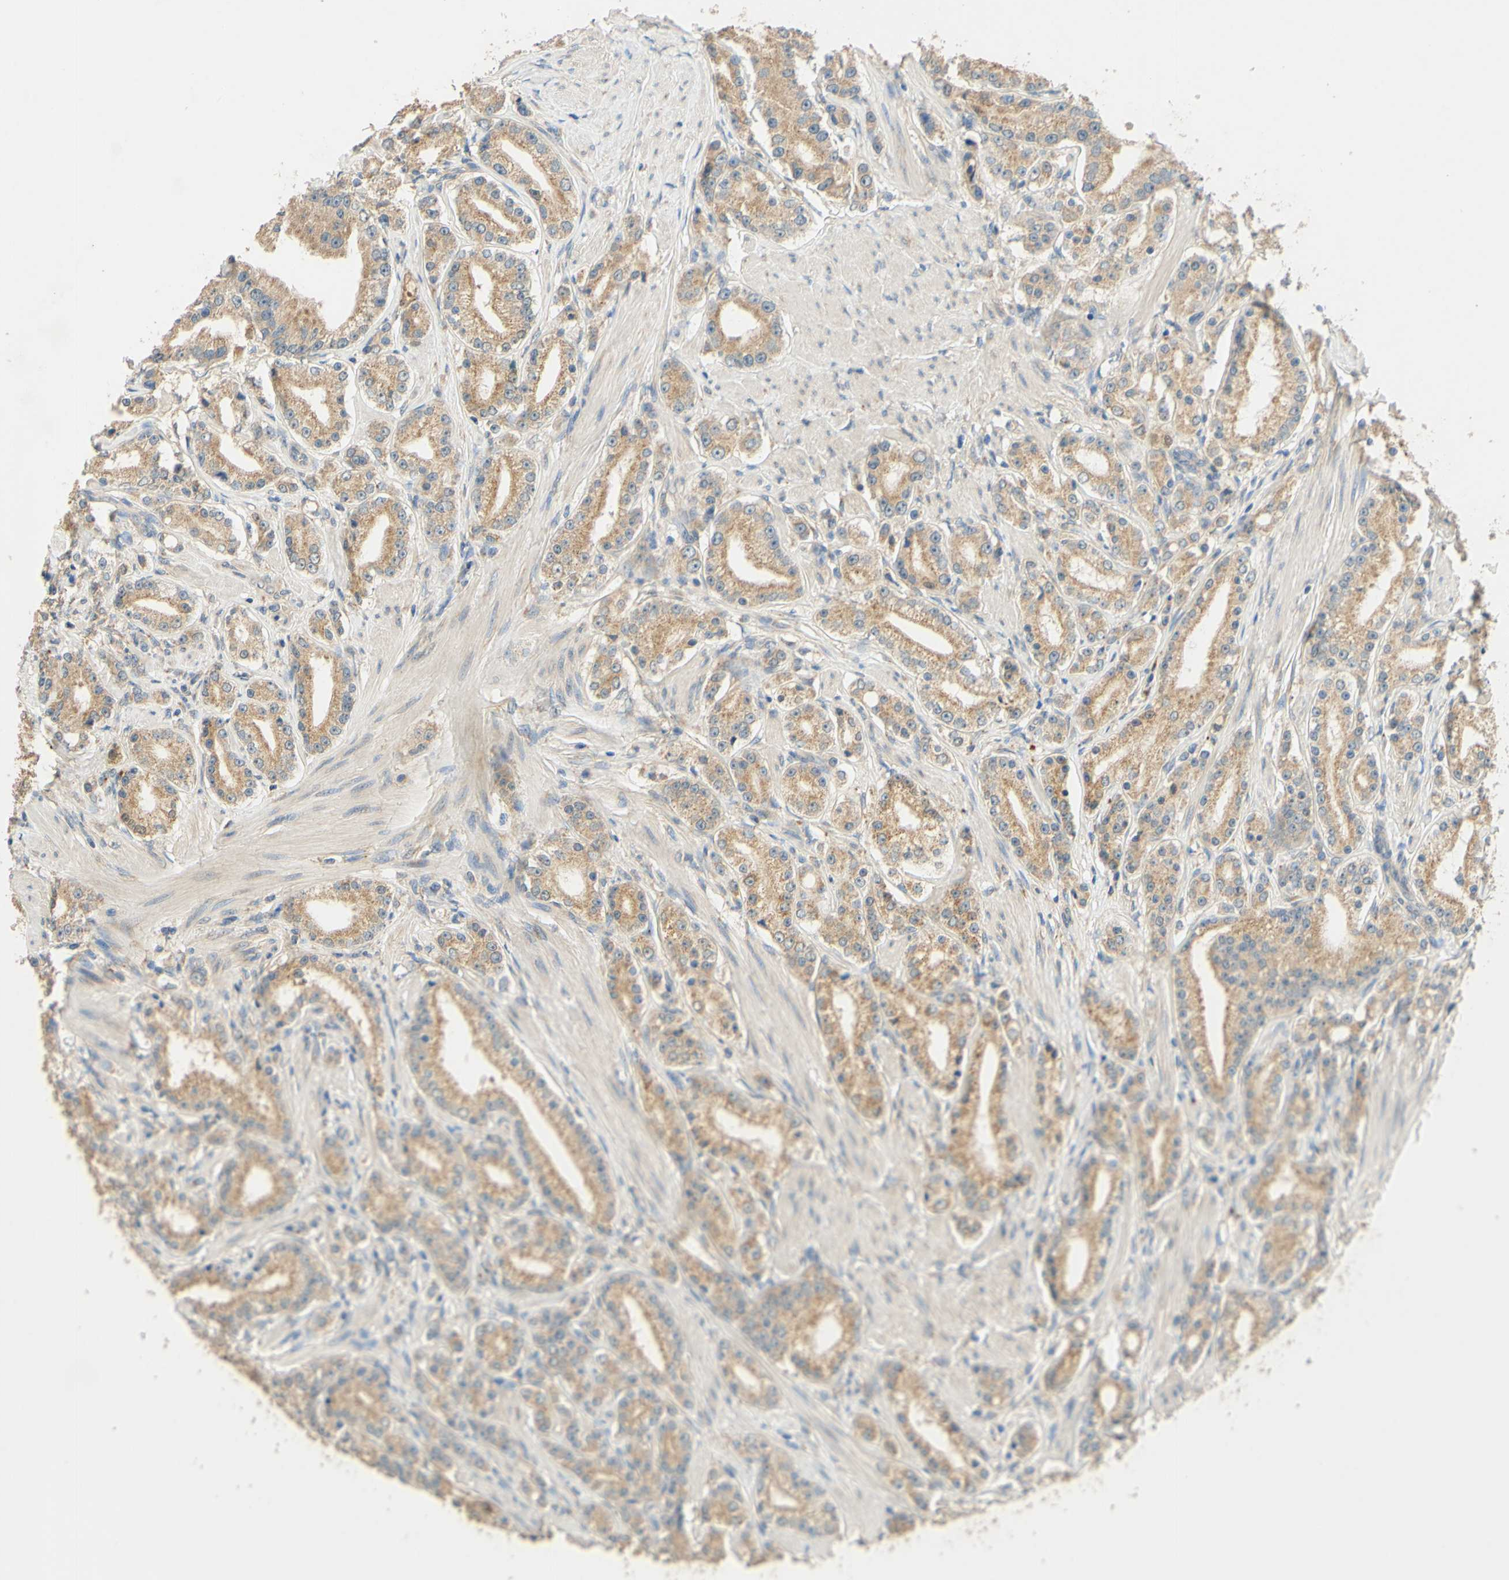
{"staining": {"intensity": "moderate", "quantity": ">75%", "location": "cytoplasmic/membranous"}, "tissue": "prostate cancer", "cell_type": "Tumor cells", "image_type": "cancer", "snomed": [{"axis": "morphology", "description": "Adenocarcinoma, Low grade"}, {"axis": "topography", "description": "Prostate"}], "caption": "Immunohistochemistry (IHC) of prostate cancer demonstrates medium levels of moderate cytoplasmic/membranous positivity in approximately >75% of tumor cells.", "gene": "ENTREP2", "patient": {"sex": "male", "age": 63}}